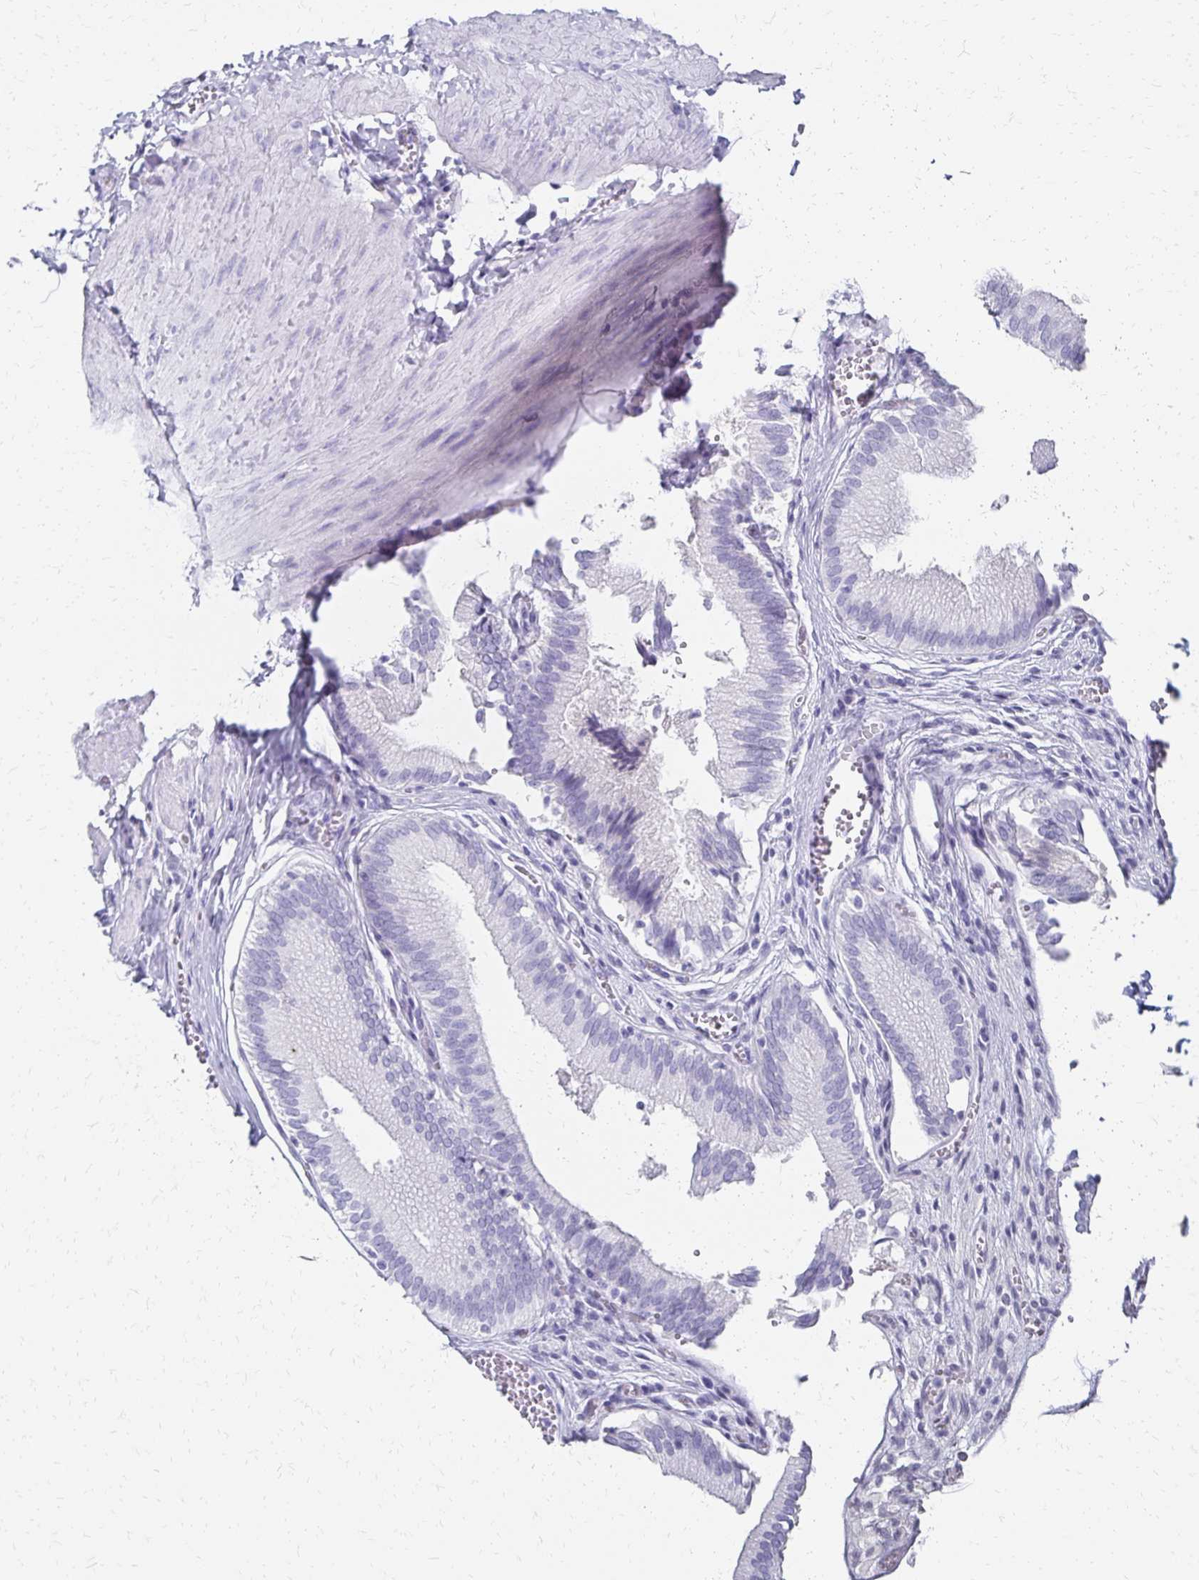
{"staining": {"intensity": "negative", "quantity": "none", "location": "none"}, "tissue": "gallbladder", "cell_type": "Glandular cells", "image_type": "normal", "snomed": [{"axis": "morphology", "description": "Normal tissue, NOS"}, {"axis": "topography", "description": "Gallbladder"}, {"axis": "topography", "description": "Peripheral nerve tissue"}], "caption": "Micrograph shows no significant protein staining in glandular cells of normal gallbladder.", "gene": "GIP", "patient": {"sex": "male", "age": 17}}